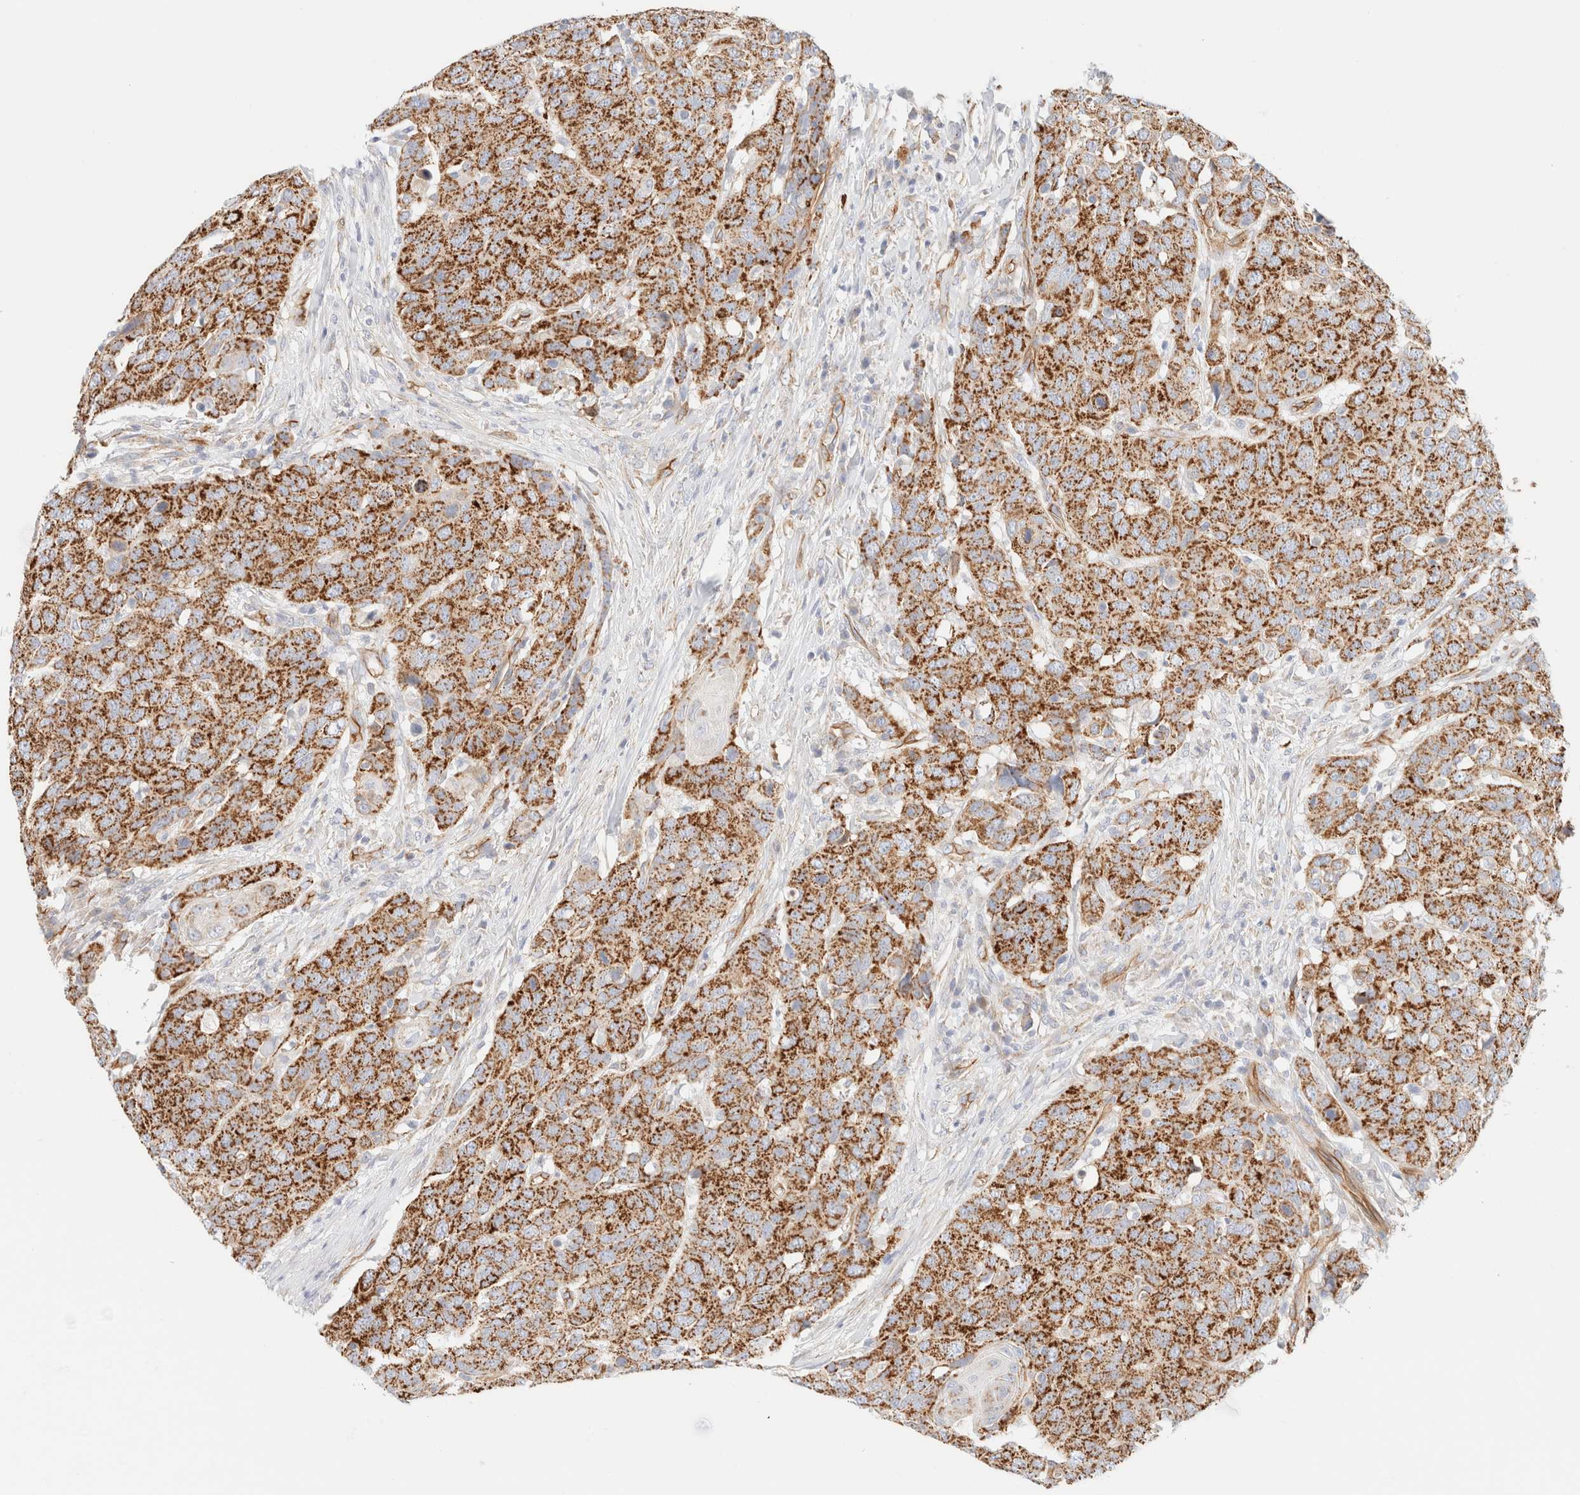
{"staining": {"intensity": "strong", "quantity": ">75%", "location": "cytoplasmic/membranous"}, "tissue": "head and neck cancer", "cell_type": "Tumor cells", "image_type": "cancer", "snomed": [{"axis": "morphology", "description": "Squamous cell carcinoma, NOS"}, {"axis": "topography", "description": "Head-Neck"}], "caption": "Human head and neck cancer (squamous cell carcinoma) stained for a protein (brown) shows strong cytoplasmic/membranous positive expression in about >75% of tumor cells.", "gene": "CYB5R4", "patient": {"sex": "male", "age": 66}}